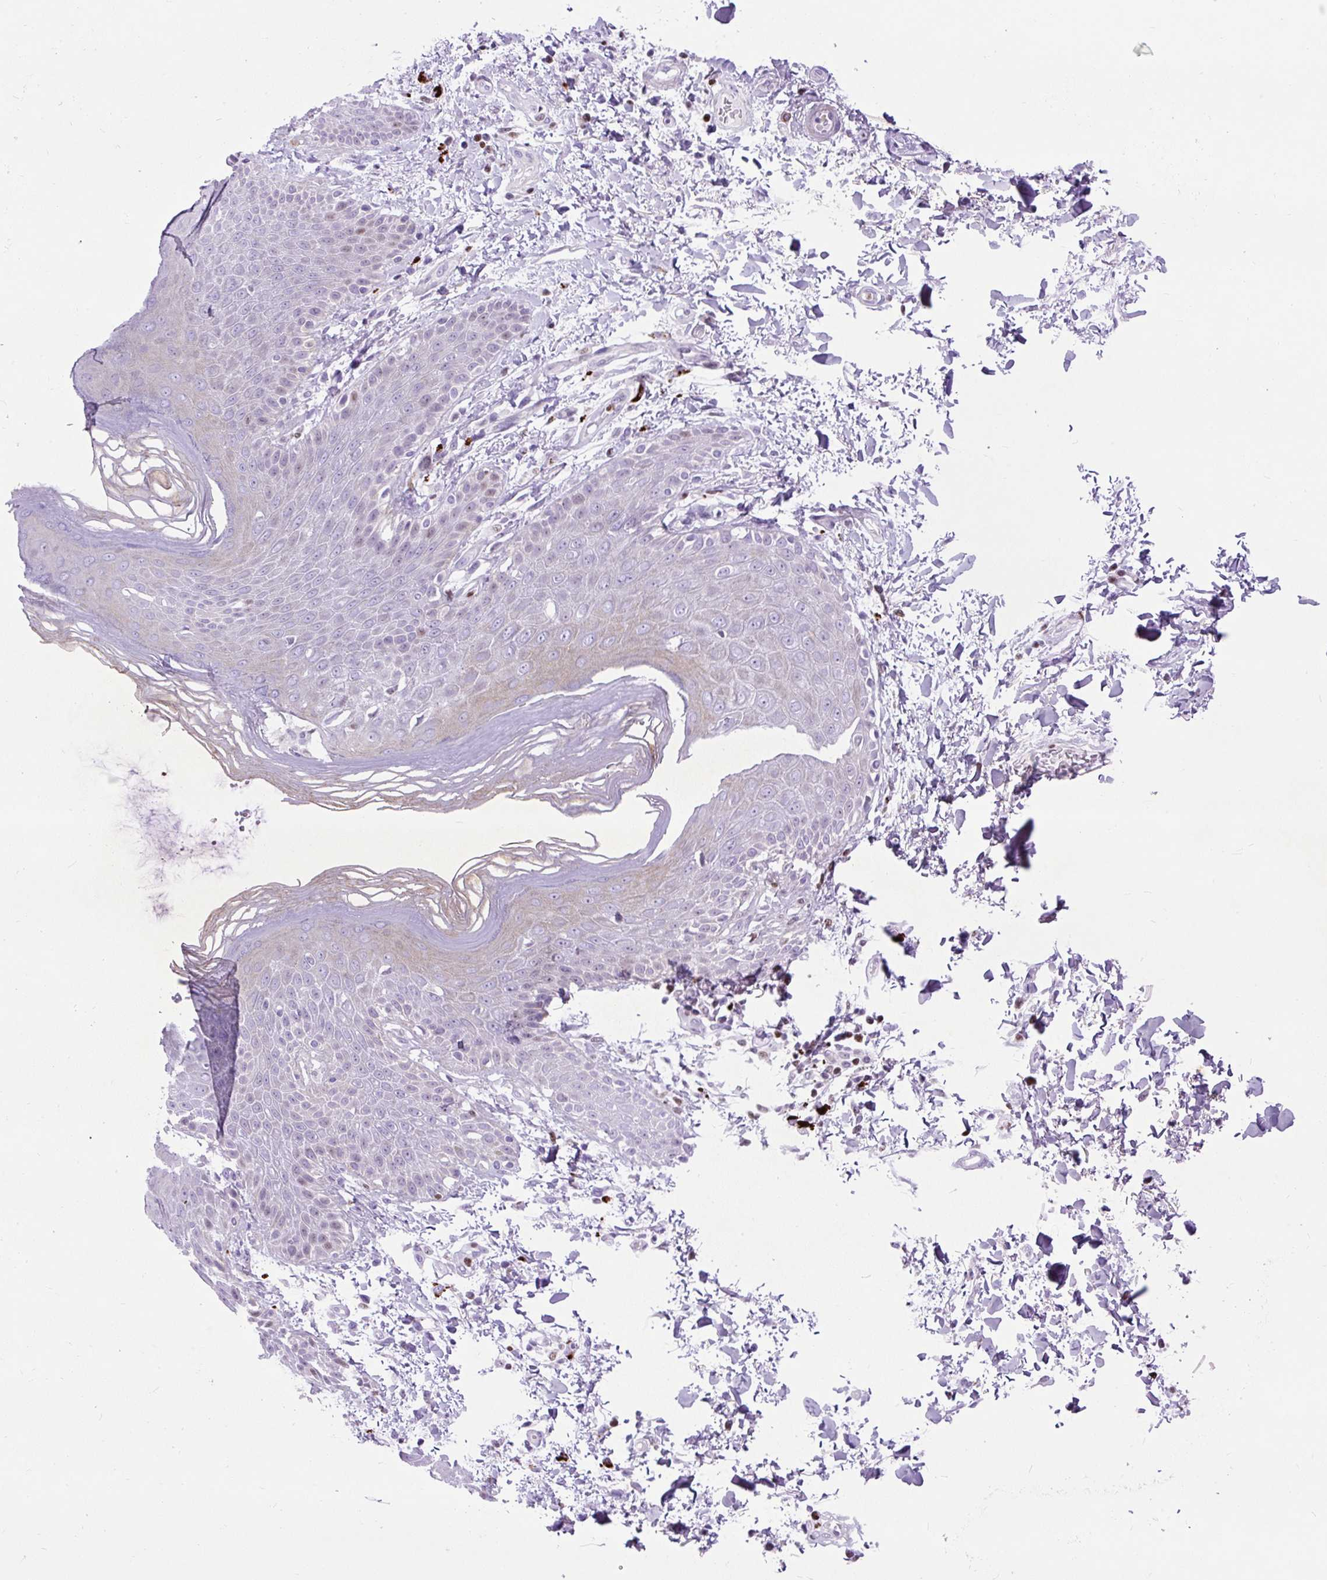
{"staining": {"intensity": "moderate", "quantity": "<25%", "location": "cytoplasmic/membranous"}, "tissue": "skin", "cell_type": "Epidermal cells", "image_type": "normal", "snomed": [{"axis": "morphology", "description": "Normal tissue, NOS"}, {"axis": "topography", "description": "Peripheral nerve tissue"}], "caption": "Skin stained for a protein (brown) reveals moderate cytoplasmic/membranous positive staining in approximately <25% of epidermal cells.", "gene": "SPC24", "patient": {"sex": "male", "age": 51}}